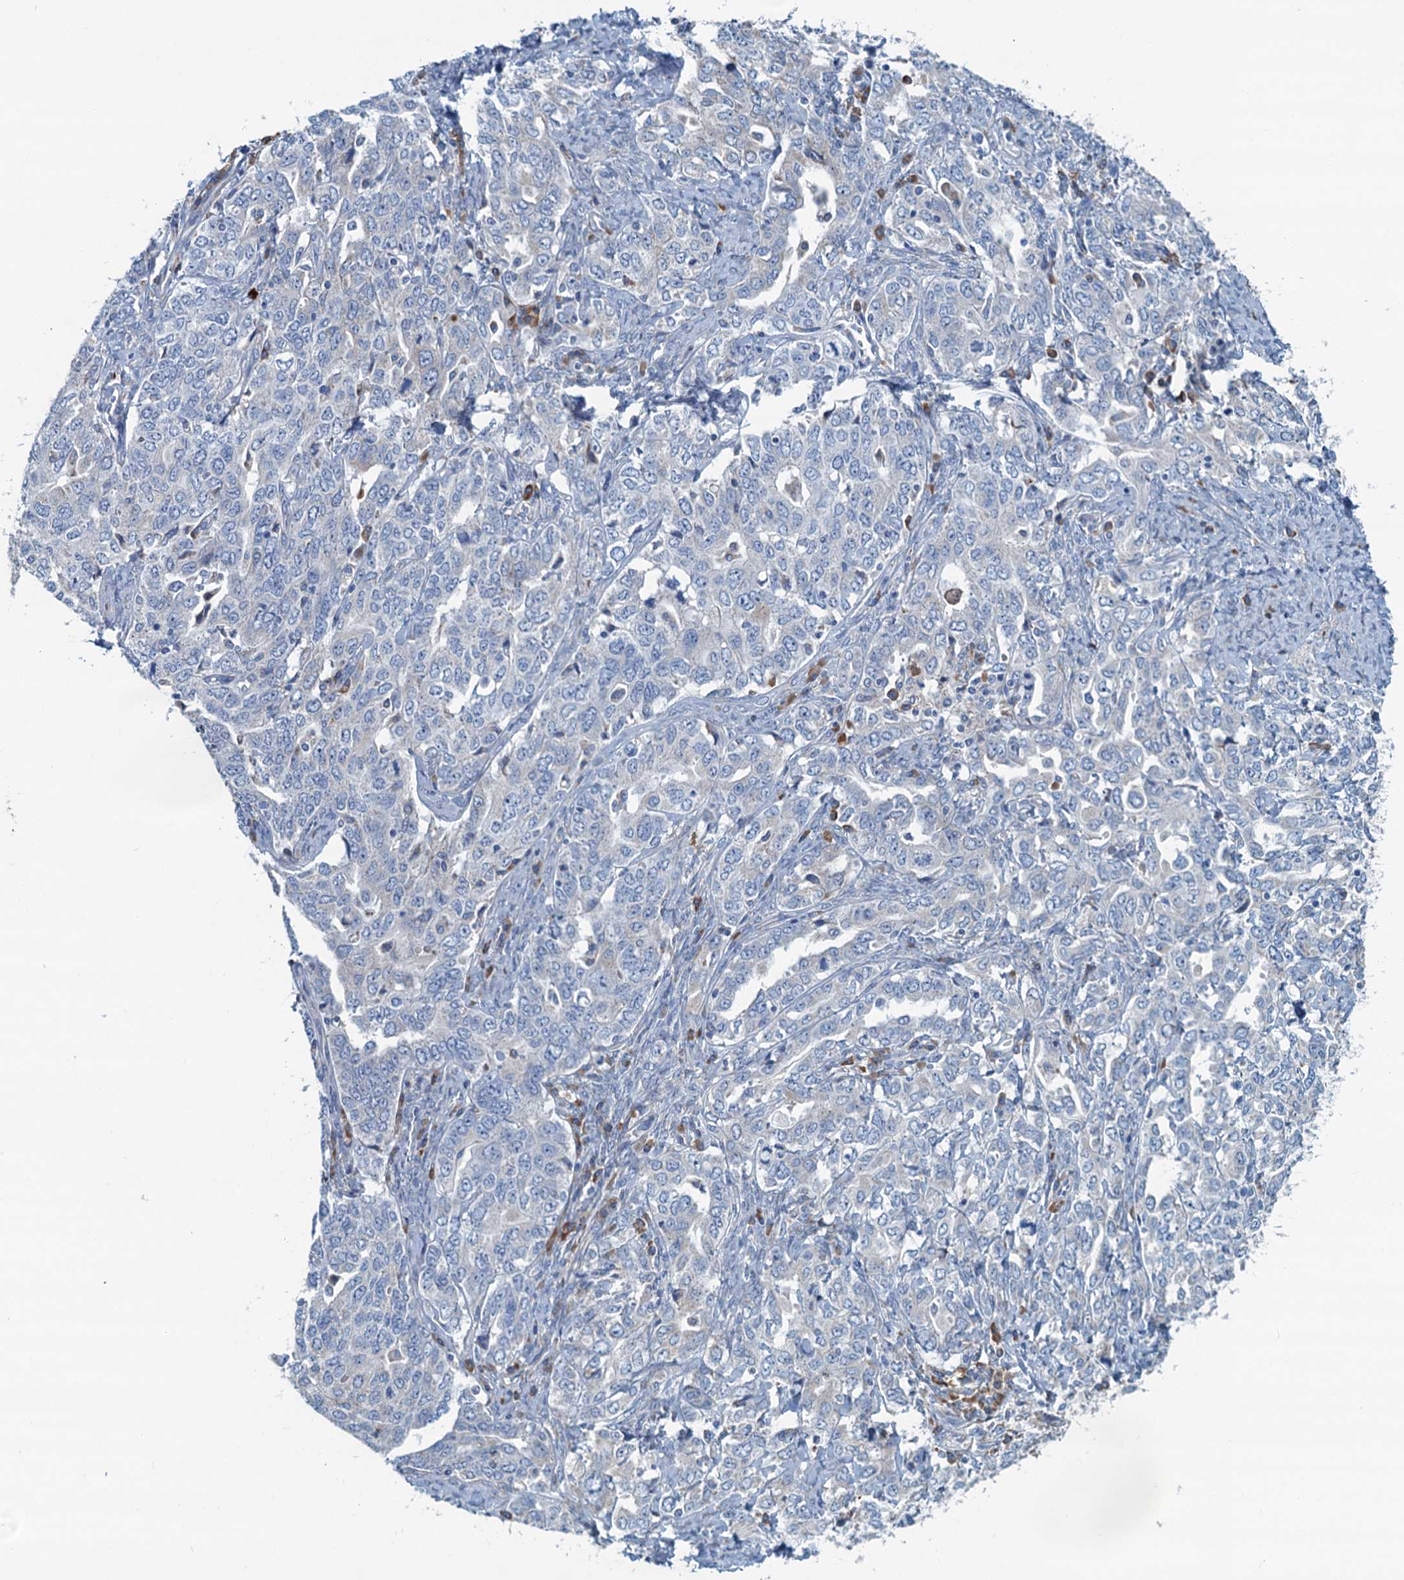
{"staining": {"intensity": "negative", "quantity": "none", "location": "none"}, "tissue": "ovarian cancer", "cell_type": "Tumor cells", "image_type": "cancer", "snomed": [{"axis": "morphology", "description": "Carcinoma, endometroid"}, {"axis": "topography", "description": "Ovary"}], "caption": "Endometroid carcinoma (ovarian) was stained to show a protein in brown. There is no significant staining in tumor cells. The staining was performed using DAB to visualize the protein expression in brown, while the nuclei were stained in blue with hematoxylin (Magnification: 20x).", "gene": "CBLIF", "patient": {"sex": "female", "age": 62}}